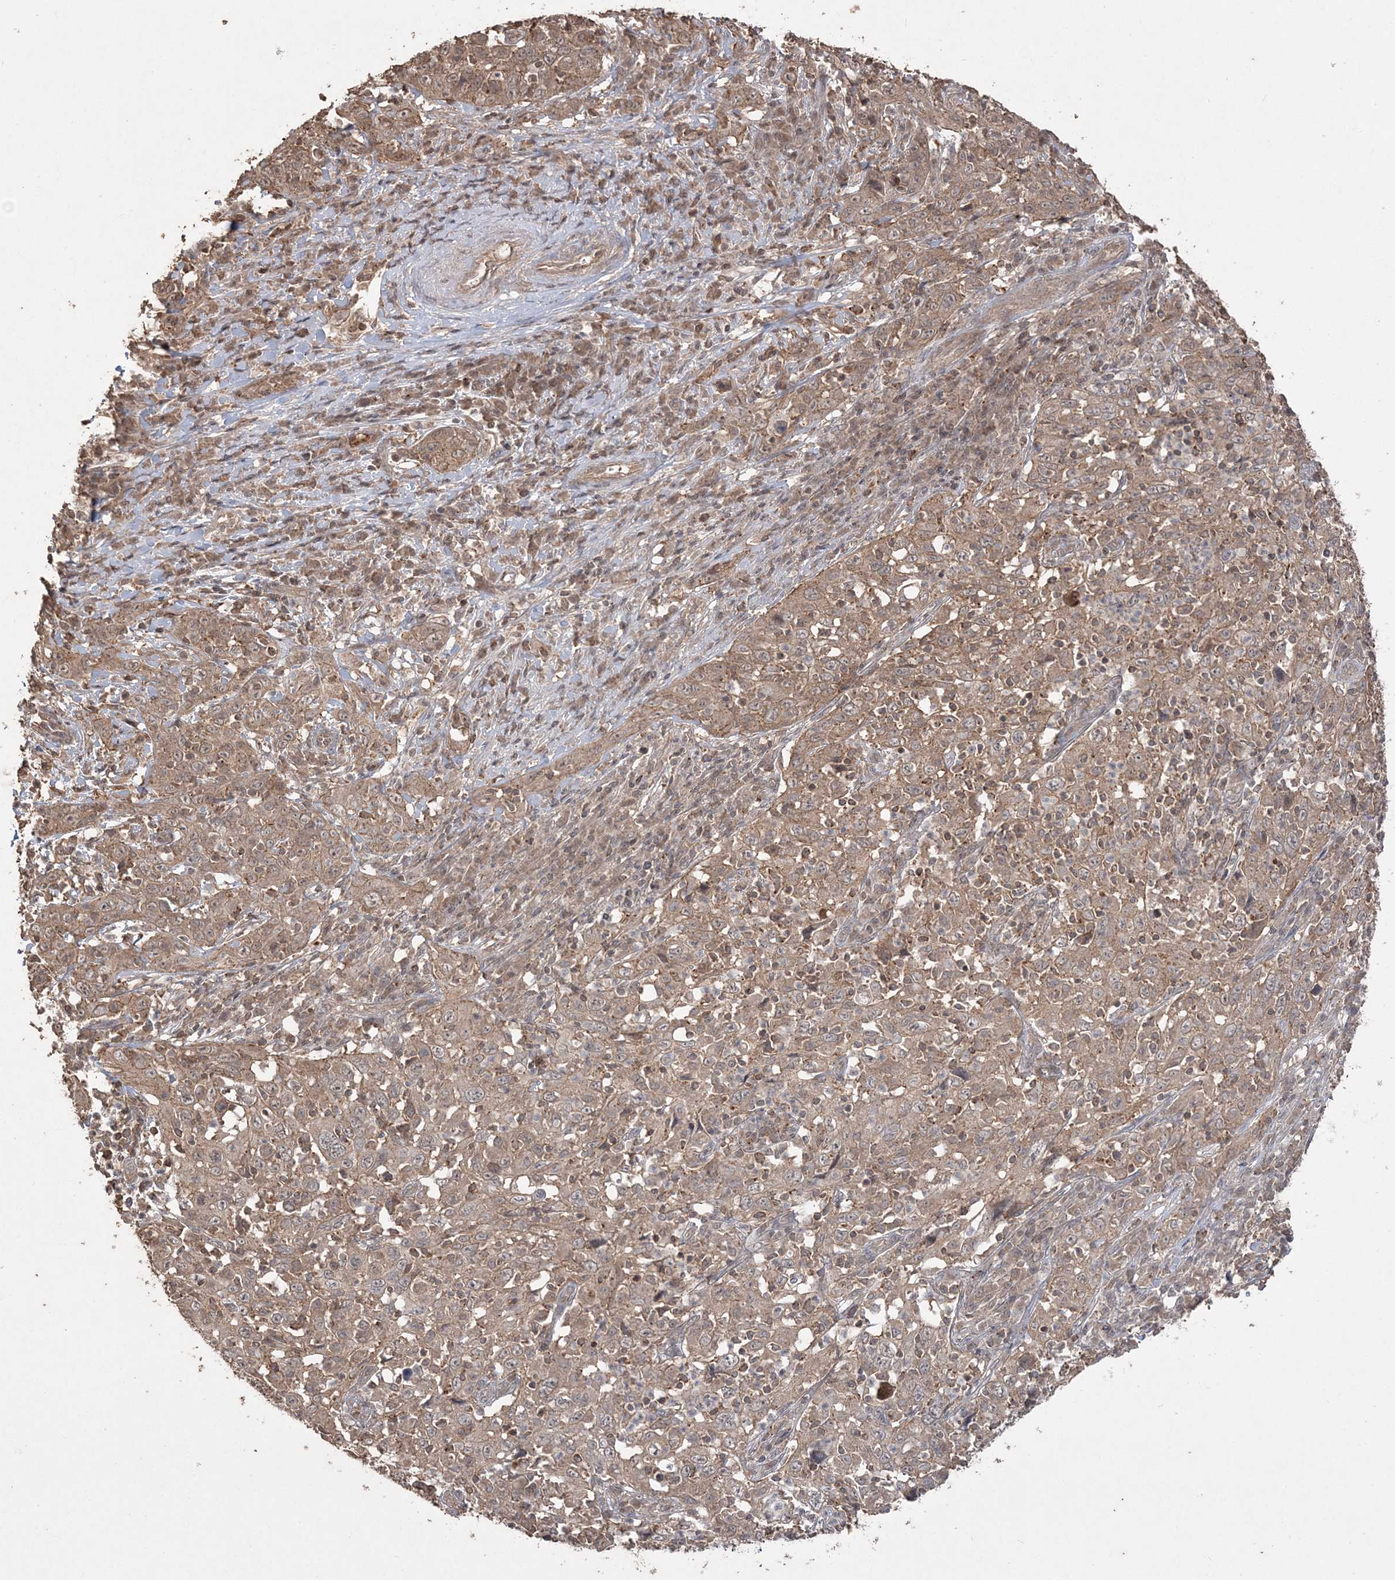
{"staining": {"intensity": "moderate", "quantity": ">75%", "location": "cytoplasmic/membranous"}, "tissue": "cervical cancer", "cell_type": "Tumor cells", "image_type": "cancer", "snomed": [{"axis": "morphology", "description": "Squamous cell carcinoma, NOS"}, {"axis": "topography", "description": "Cervix"}], "caption": "Protein staining of cervical cancer (squamous cell carcinoma) tissue exhibits moderate cytoplasmic/membranous expression in about >75% of tumor cells.", "gene": "EHHADH", "patient": {"sex": "female", "age": 46}}